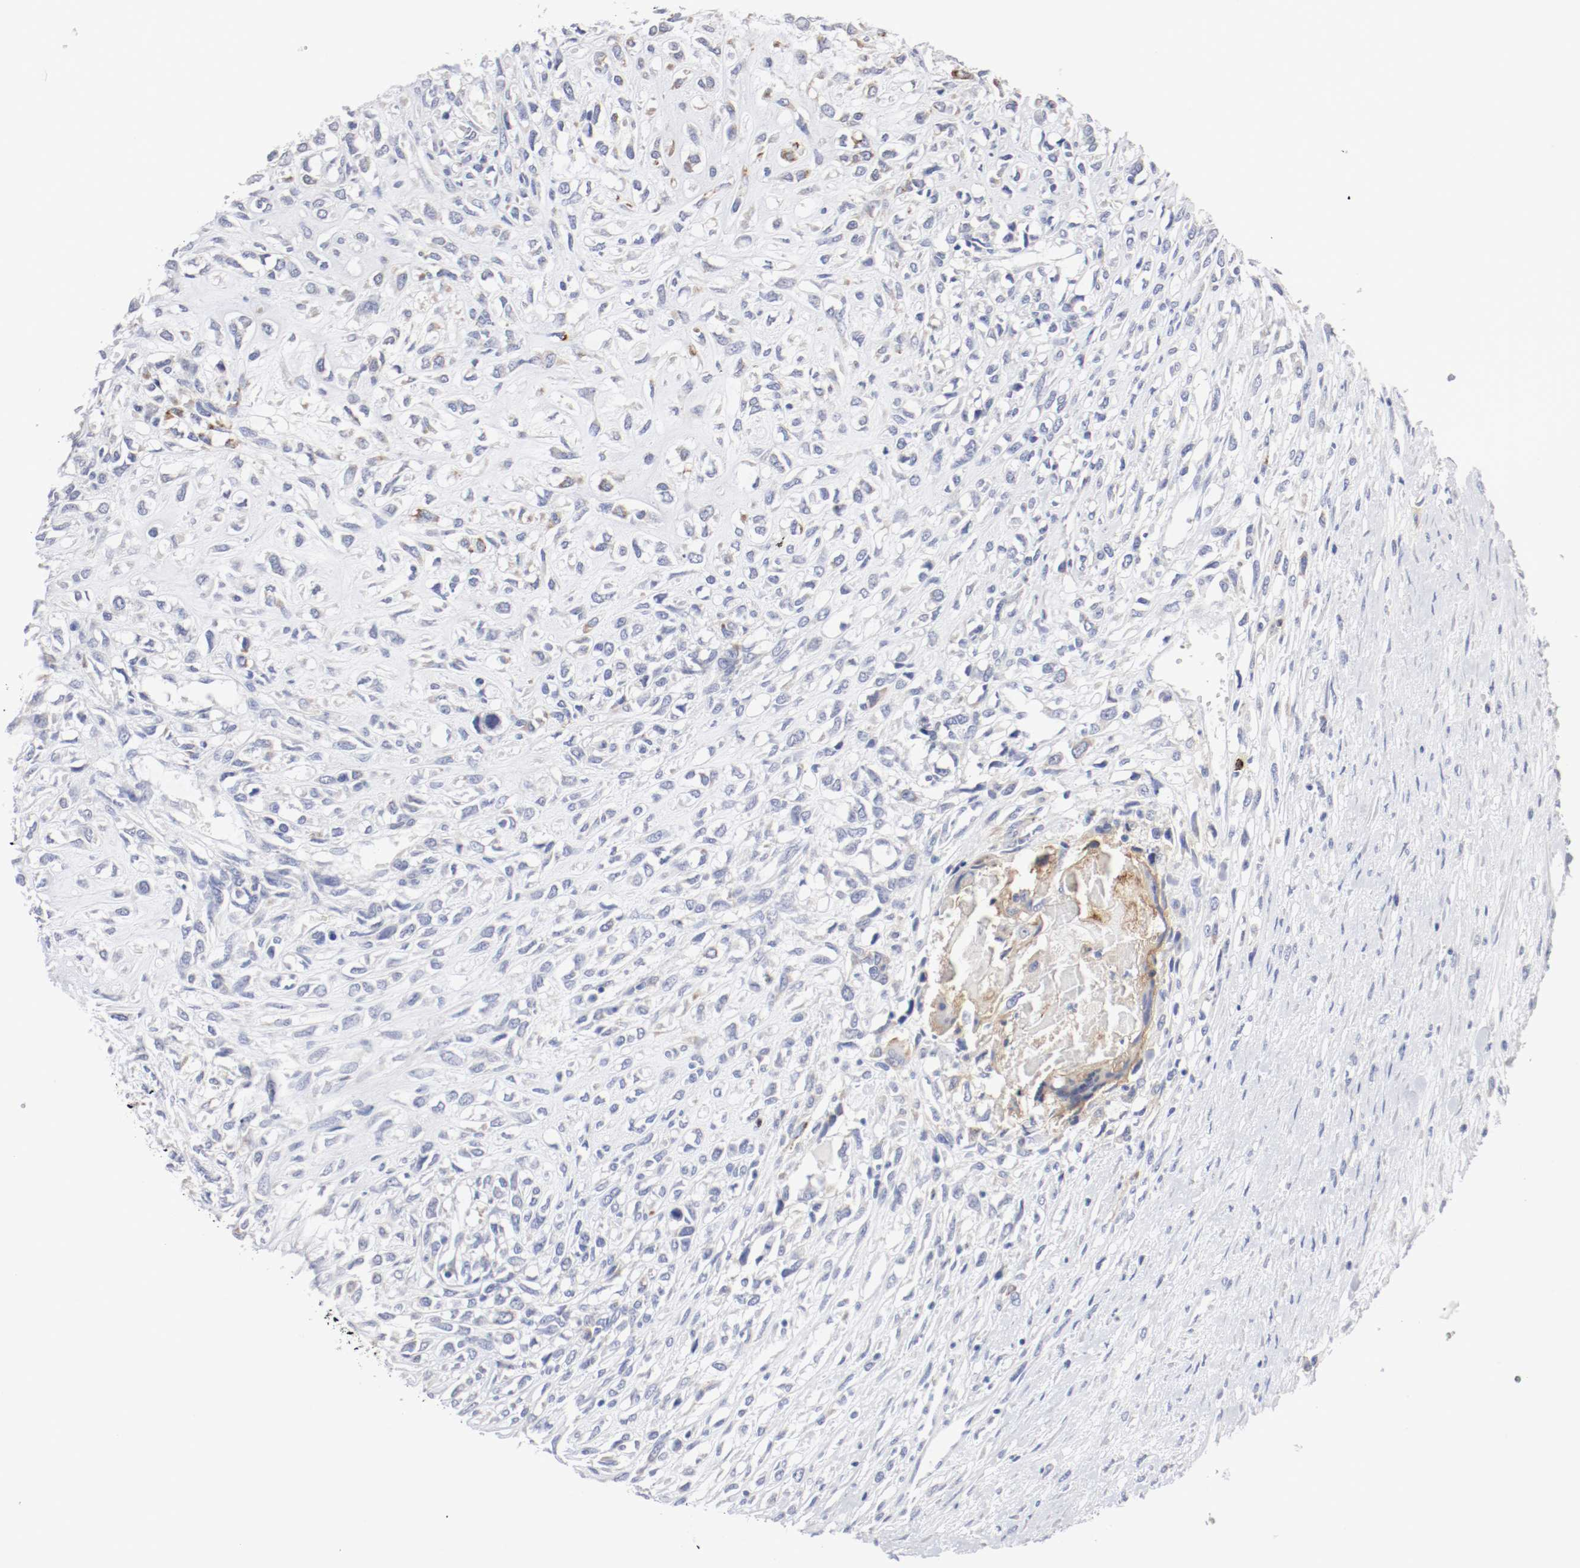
{"staining": {"intensity": "moderate", "quantity": "<25%", "location": "cytoplasmic/membranous"}, "tissue": "head and neck cancer", "cell_type": "Tumor cells", "image_type": "cancer", "snomed": [{"axis": "morphology", "description": "Necrosis, NOS"}, {"axis": "morphology", "description": "Neoplasm, malignant, NOS"}, {"axis": "topography", "description": "Salivary gland"}, {"axis": "topography", "description": "Head-Neck"}], "caption": "High-magnification brightfield microscopy of head and neck cancer stained with DAB (3,3'-diaminobenzidine) (brown) and counterstained with hematoxylin (blue). tumor cells exhibit moderate cytoplasmic/membranous staining is present in approximately<25% of cells. (DAB (3,3'-diaminobenzidine) IHC, brown staining for protein, blue staining for nuclei).", "gene": "ITGAX", "patient": {"sex": "male", "age": 43}}